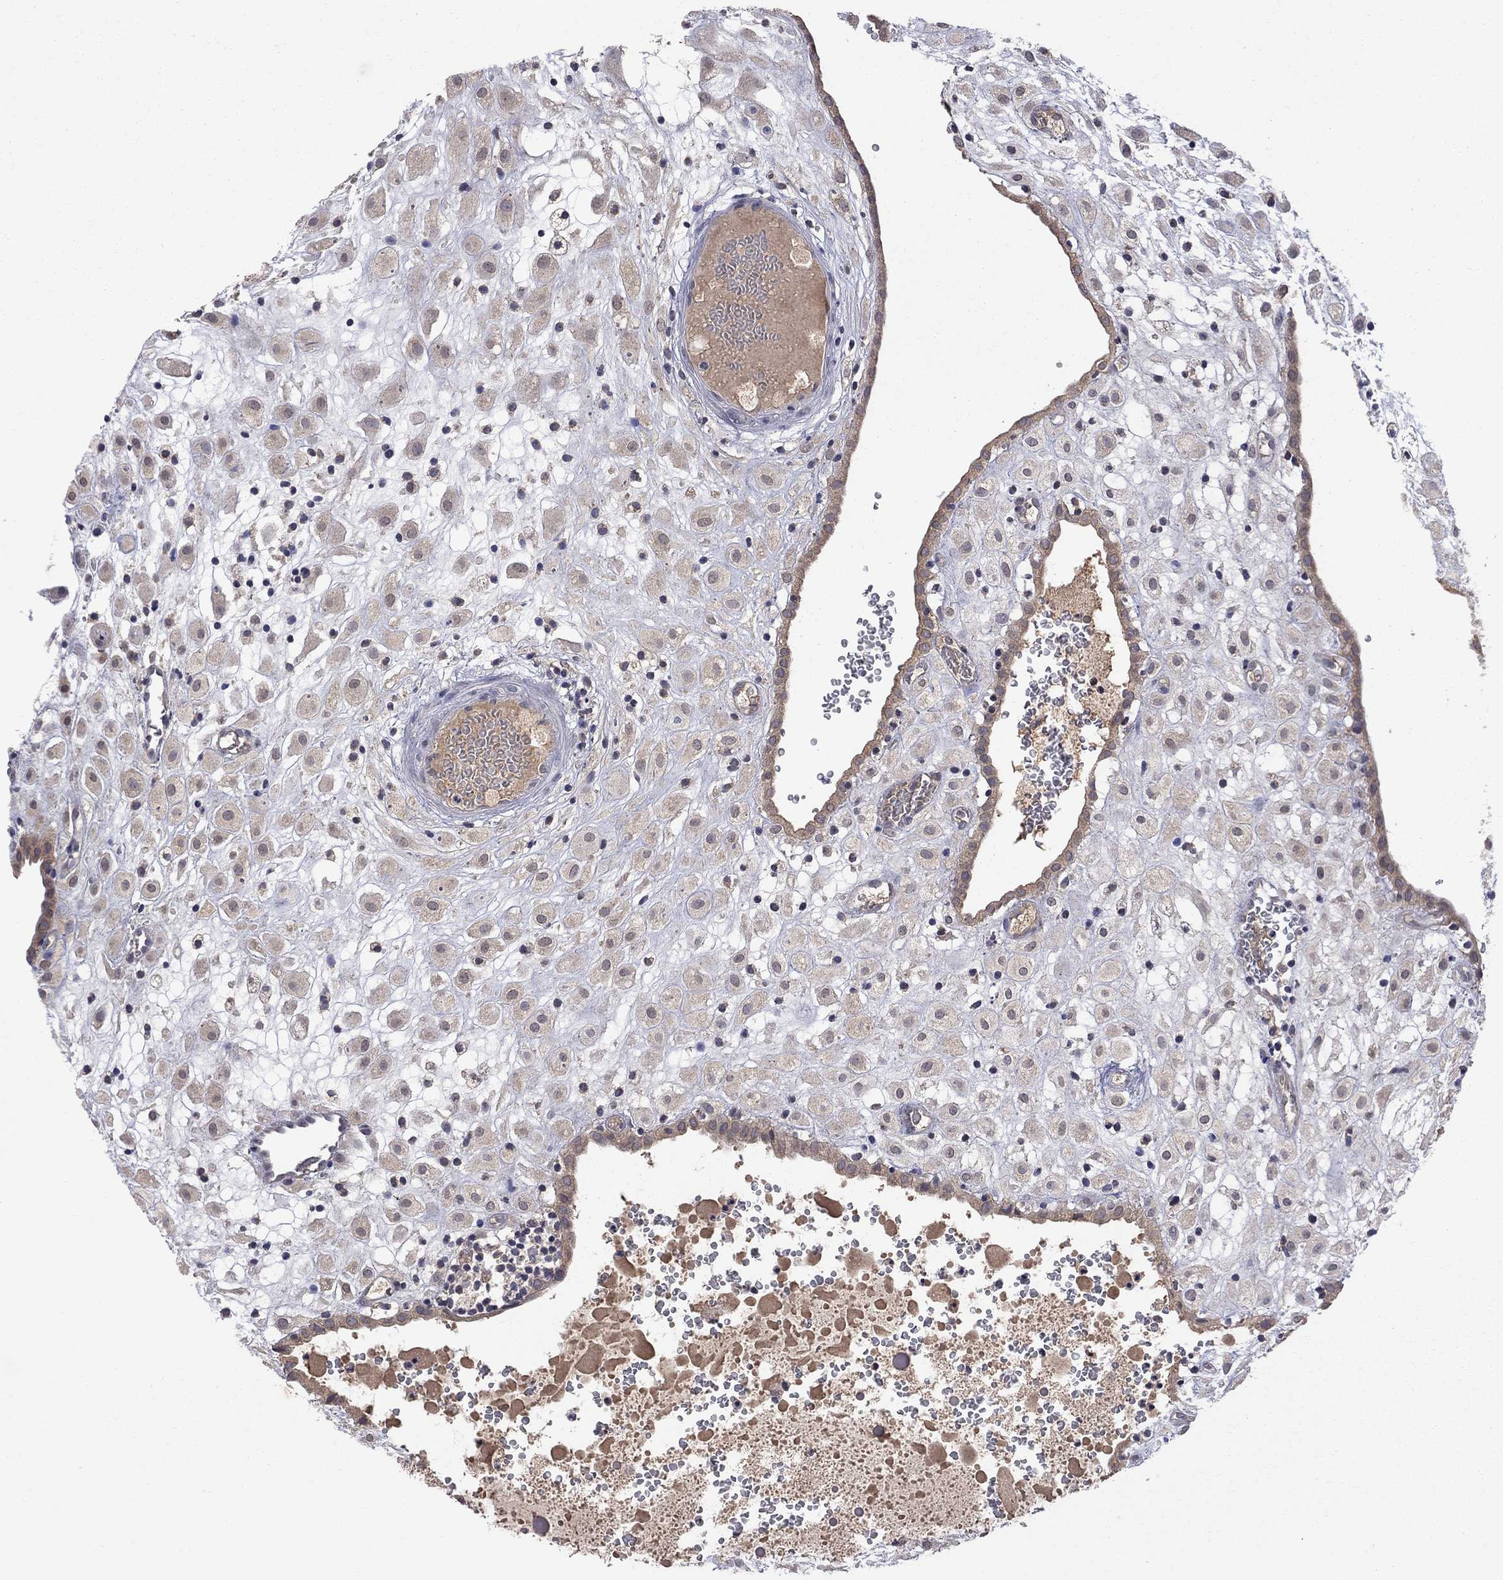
{"staining": {"intensity": "weak", "quantity": "25%-75%", "location": "cytoplasmic/membranous"}, "tissue": "placenta", "cell_type": "Decidual cells", "image_type": "normal", "snomed": [{"axis": "morphology", "description": "Normal tissue, NOS"}, {"axis": "topography", "description": "Placenta"}], "caption": "Placenta stained with immunohistochemistry exhibits weak cytoplasmic/membranous staining in approximately 25%-75% of decidual cells.", "gene": "HTR6", "patient": {"sex": "female", "age": 24}}